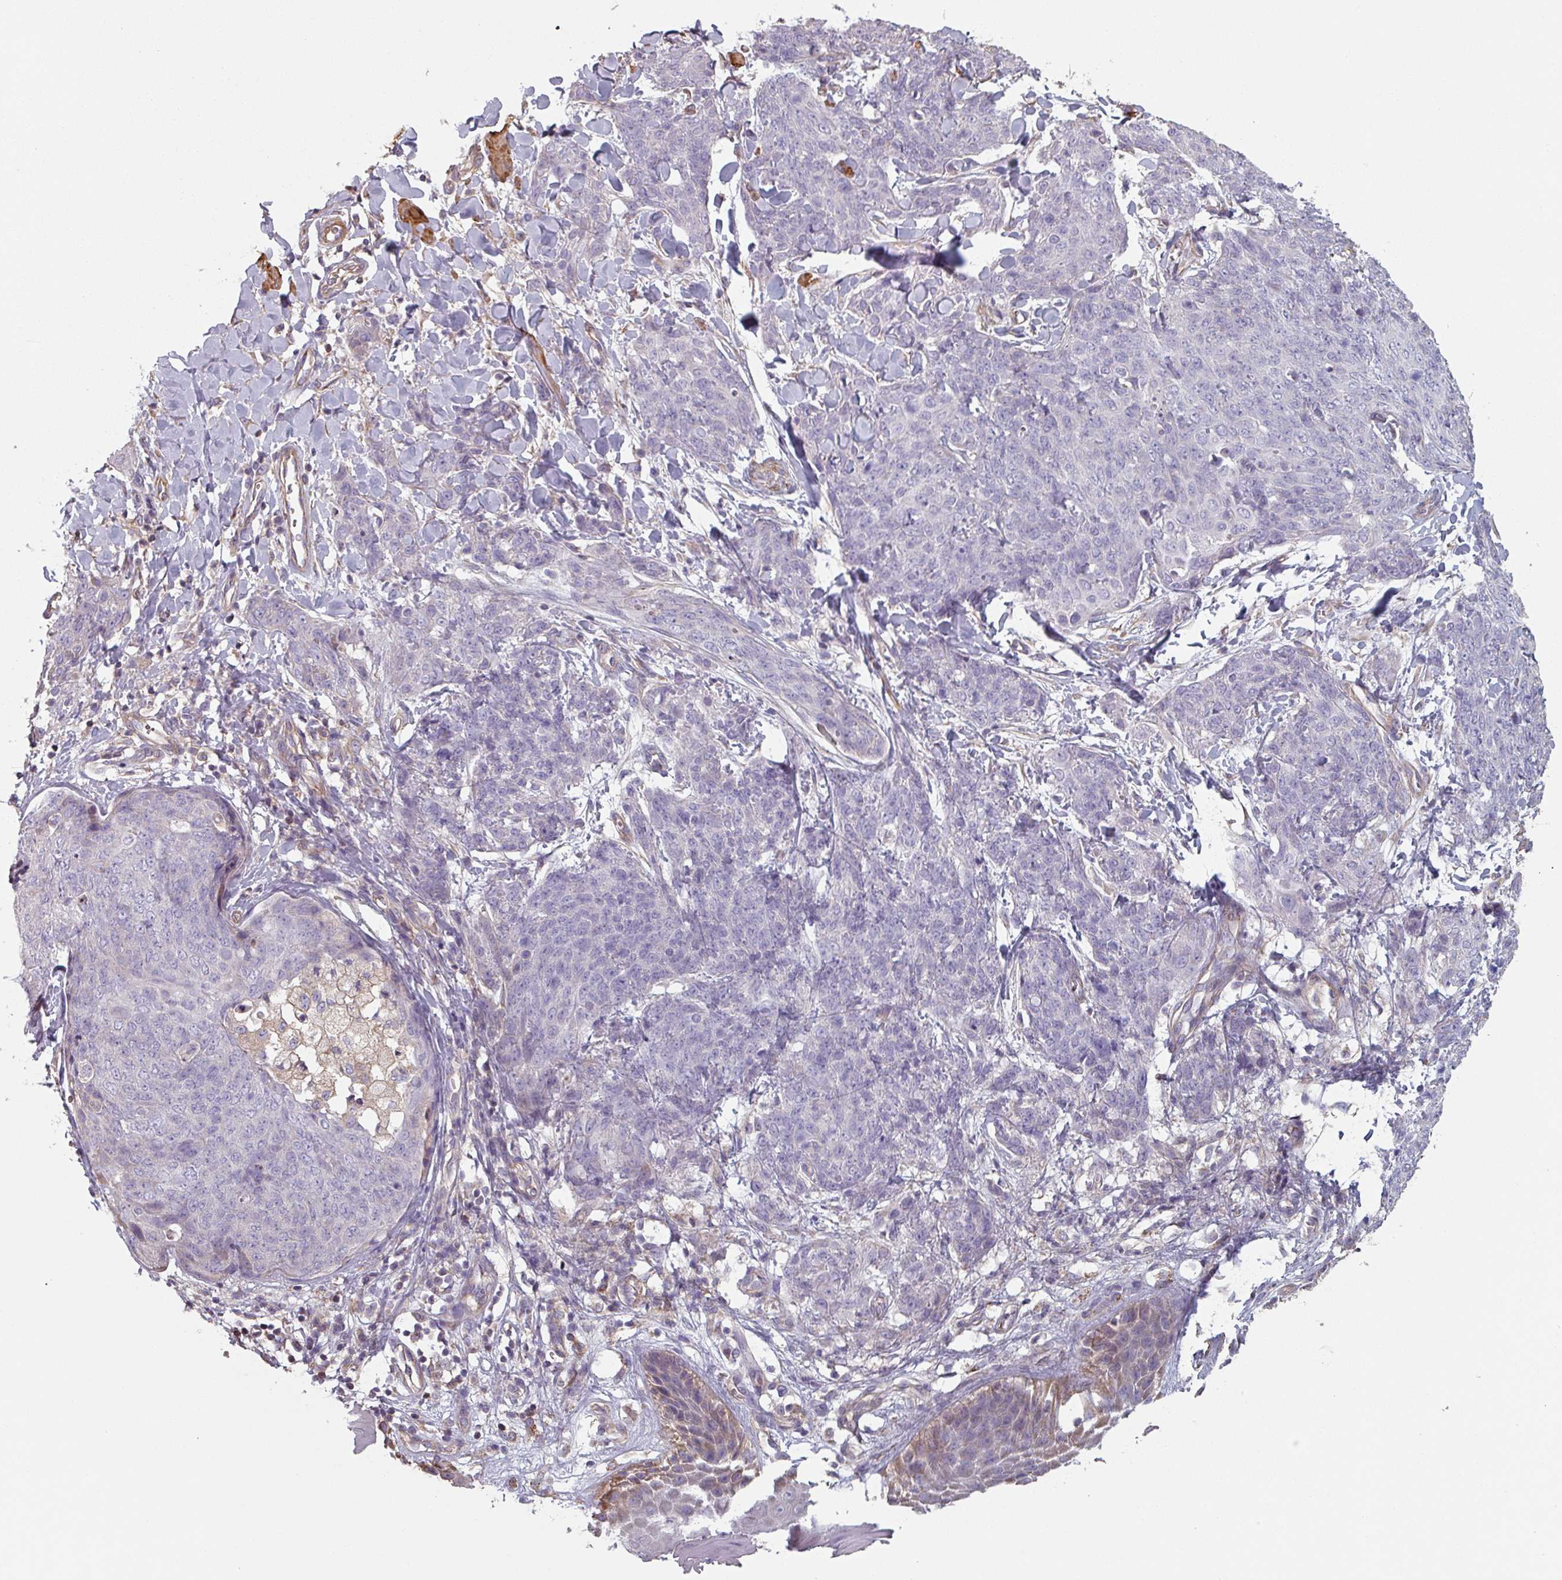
{"staining": {"intensity": "negative", "quantity": "none", "location": "none"}, "tissue": "skin cancer", "cell_type": "Tumor cells", "image_type": "cancer", "snomed": [{"axis": "morphology", "description": "Squamous cell carcinoma, NOS"}, {"axis": "topography", "description": "Skin"}, {"axis": "topography", "description": "Vulva"}], "caption": "High magnification brightfield microscopy of skin cancer stained with DAB (3,3'-diaminobenzidine) (brown) and counterstained with hematoxylin (blue): tumor cells show no significant expression.", "gene": "GSTA4", "patient": {"sex": "female", "age": 85}}